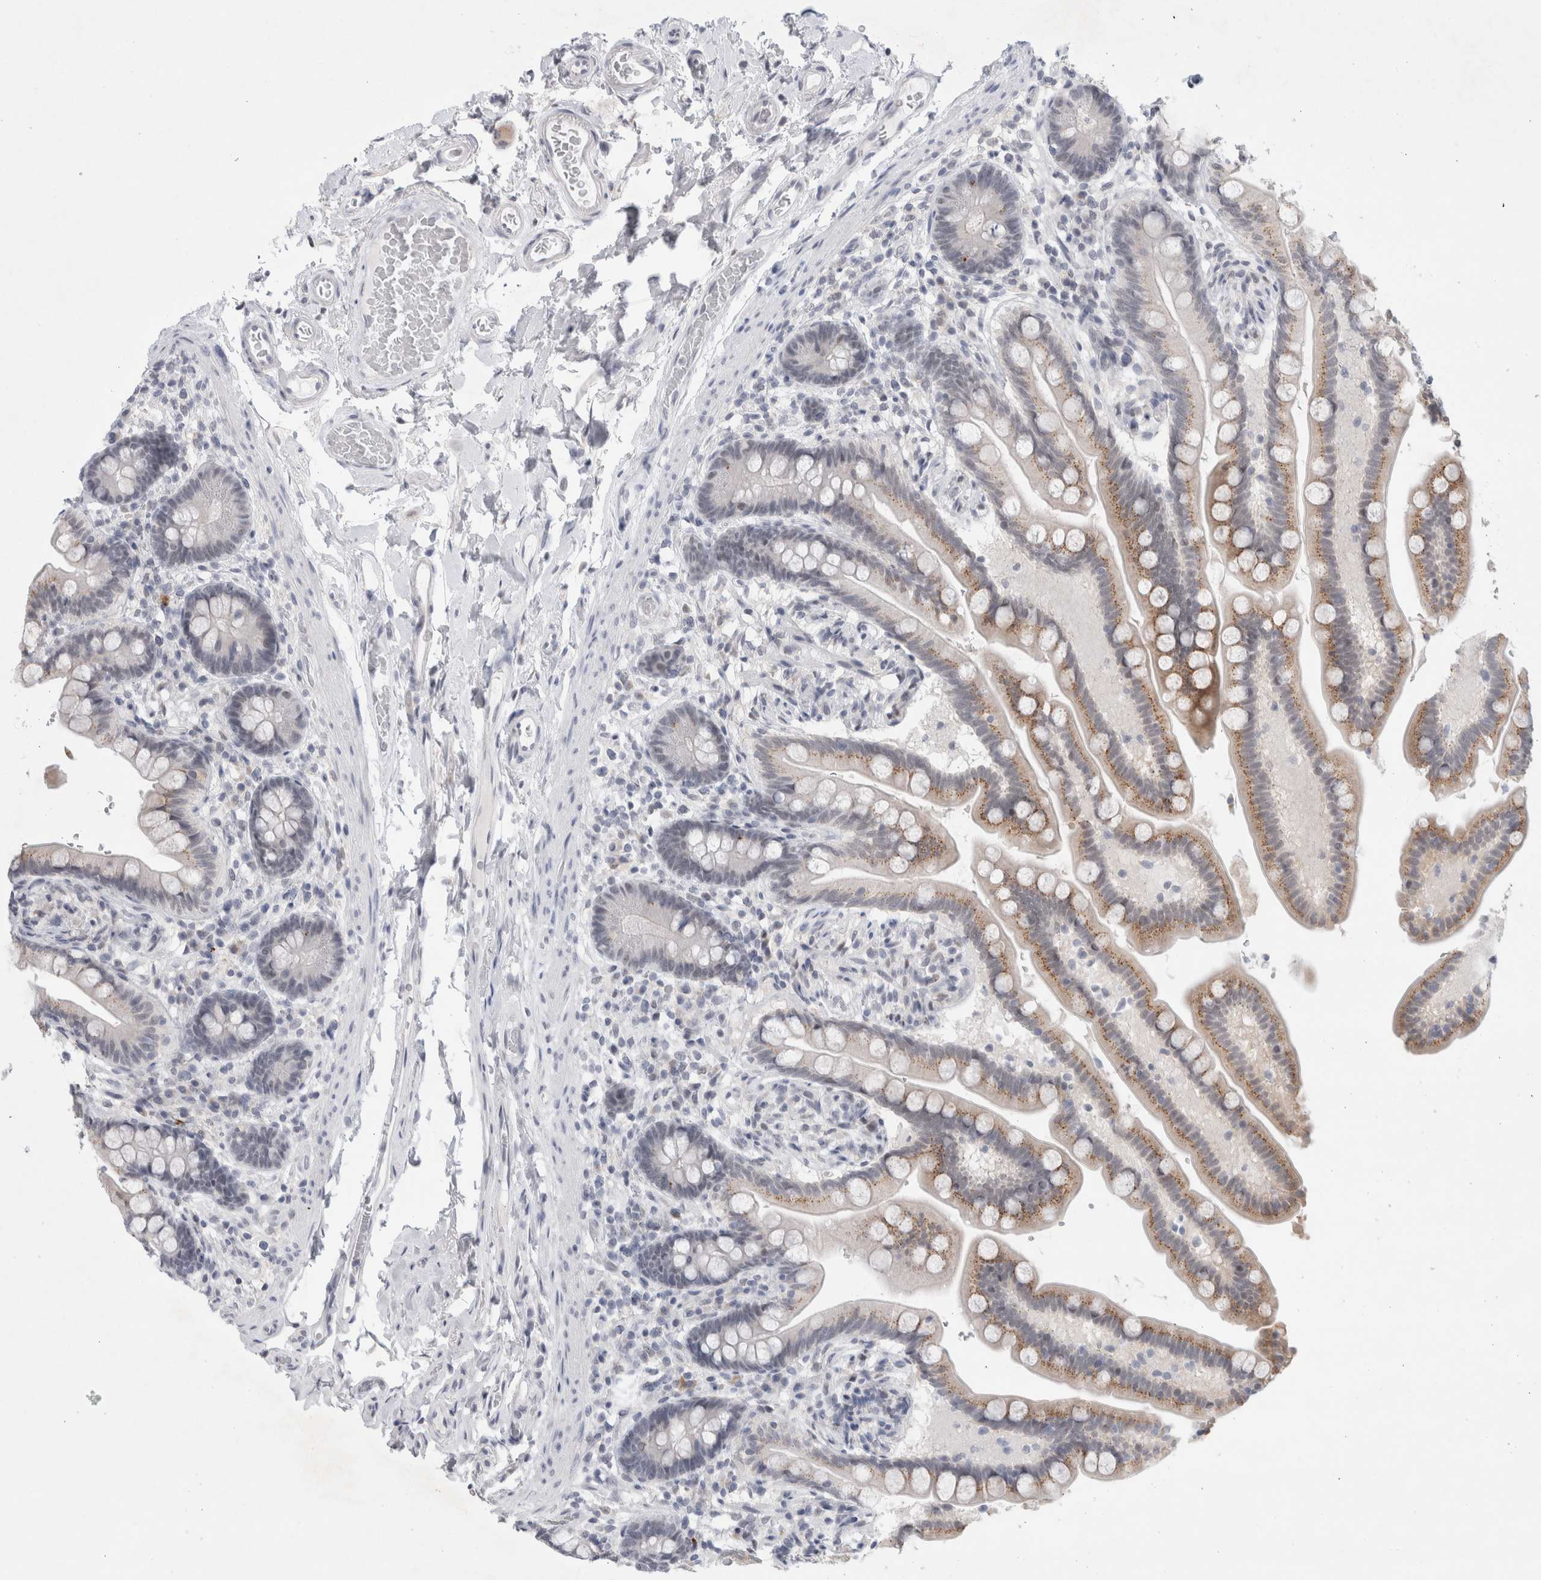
{"staining": {"intensity": "negative", "quantity": "none", "location": "none"}, "tissue": "colon", "cell_type": "Endothelial cells", "image_type": "normal", "snomed": [{"axis": "morphology", "description": "Normal tissue, NOS"}, {"axis": "topography", "description": "Smooth muscle"}, {"axis": "topography", "description": "Colon"}], "caption": "Colon stained for a protein using immunohistochemistry displays no positivity endothelial cells.", "gene": "NIPA1", "patient": {"sex": "male", "age": 73}}